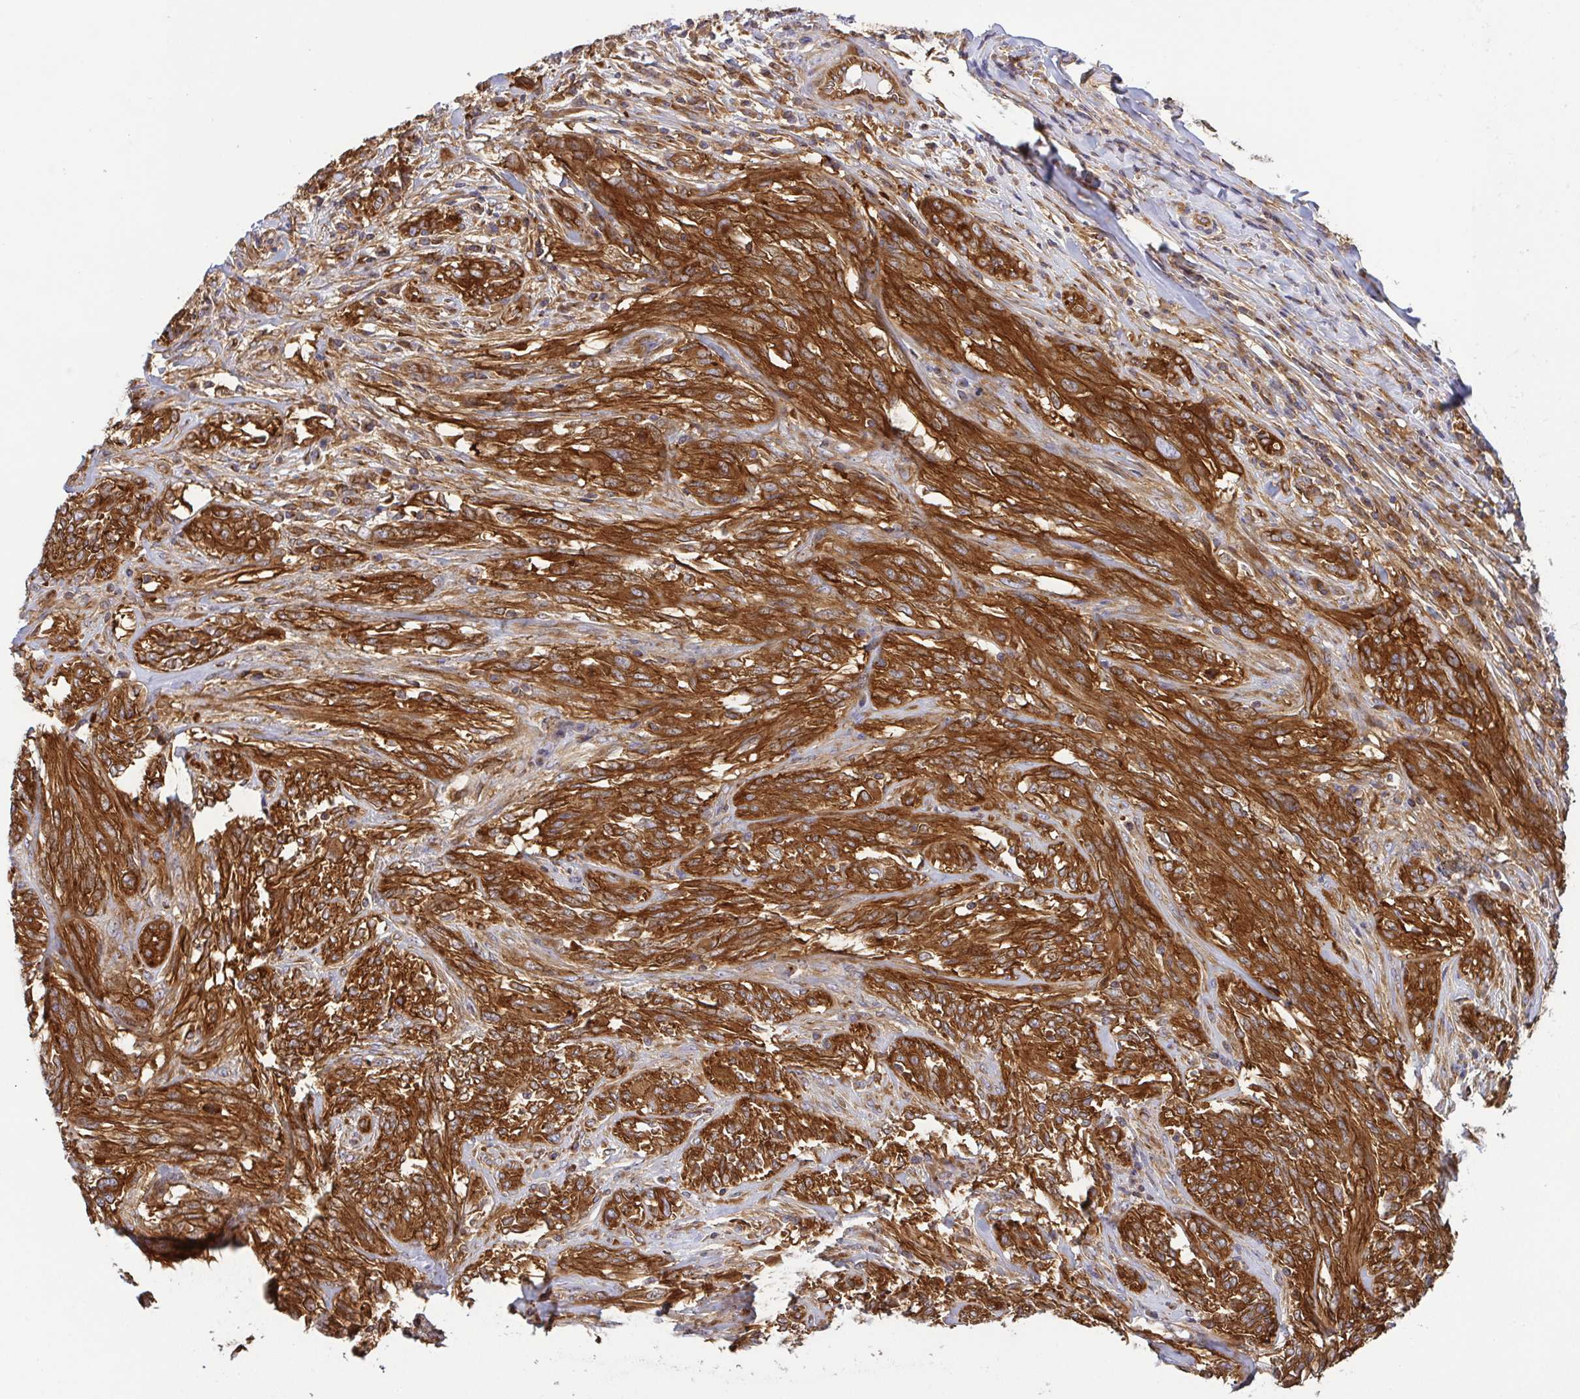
{"staining": {"intensity": "strong", "quantity": ">75%", "location": "cytoplasmic/membranous"}, "tissue": "melanoma", "cell_type": "Tumor cells", "image_type": "cancer", "snomed": [{"axis": "morphology", "description": "Malignant melanoma, NOS"}, {"axis": "topography", "description": "Skin"}], "caption": "A micrograph showing strong cytoplasmic/membranous positivity in about >75% of tumor cells in malignant melanoma, as visualized by brown immunohistochemical staining.", "gene": "KIF5B", "patient": {"sex": "female", "age": 91}}